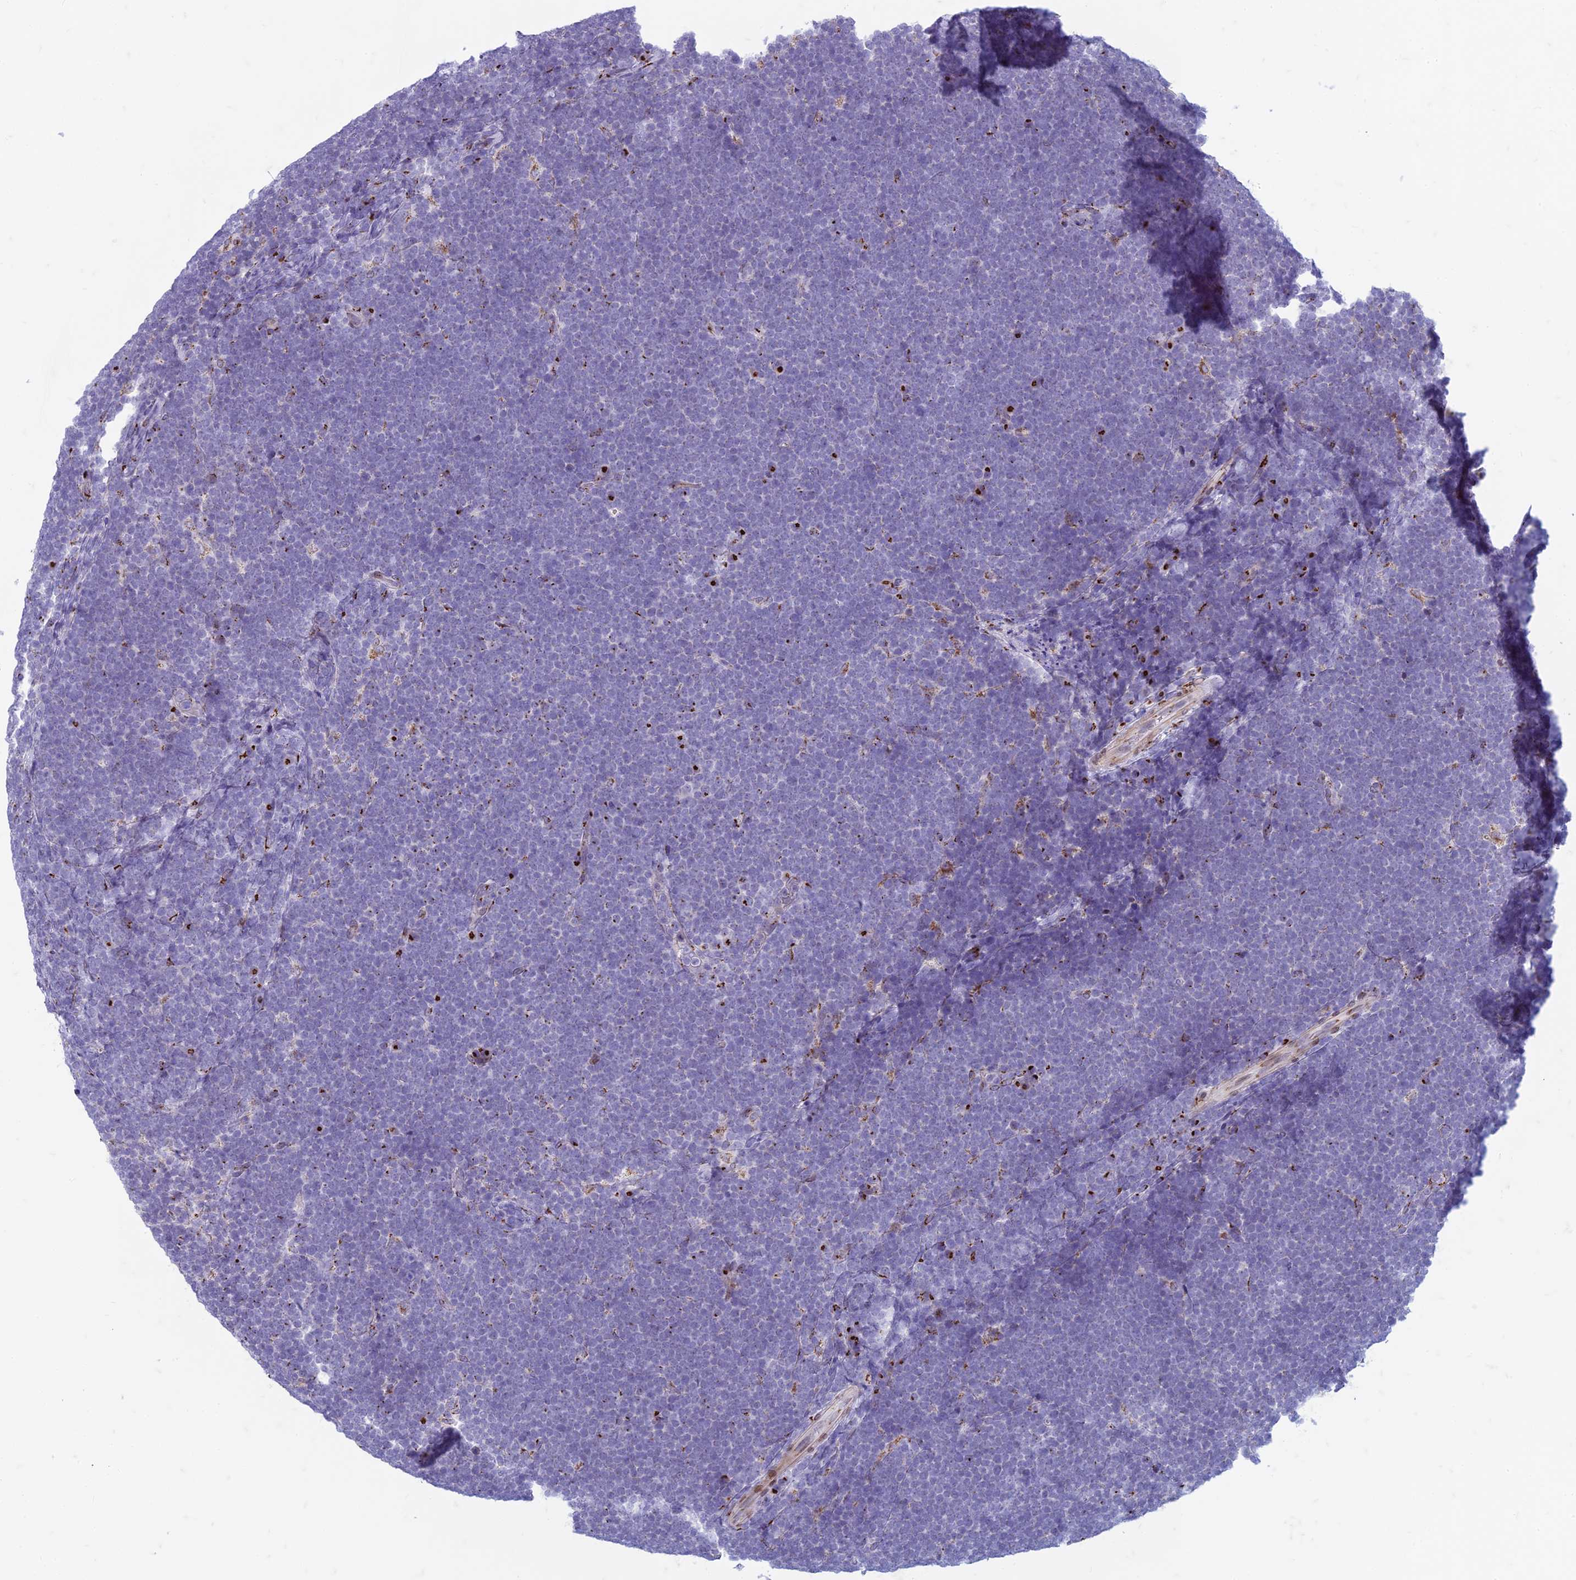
{"staining": {"intensity": "negative", "quantity": "none", "location": "none"}, "tissue": "lymphoma", "cell_type": "Tumor cells", "image_type": "cancer", "snomed": [{"axis": "morphology", "description": "Malignant lymphoma, non-Hodgkin's type, High grade"}, {"axis": "topography", "description": "Lymph node"}], "caption": "This is a micrograph of immunohistochemistry (IHC) staining of high-grade malignant lymphoma, non-Hodgkin's type, which shows no positivity in tumor cells.", "gene": "FAM3C", "patient": {"sex": "male", "age": 13}}